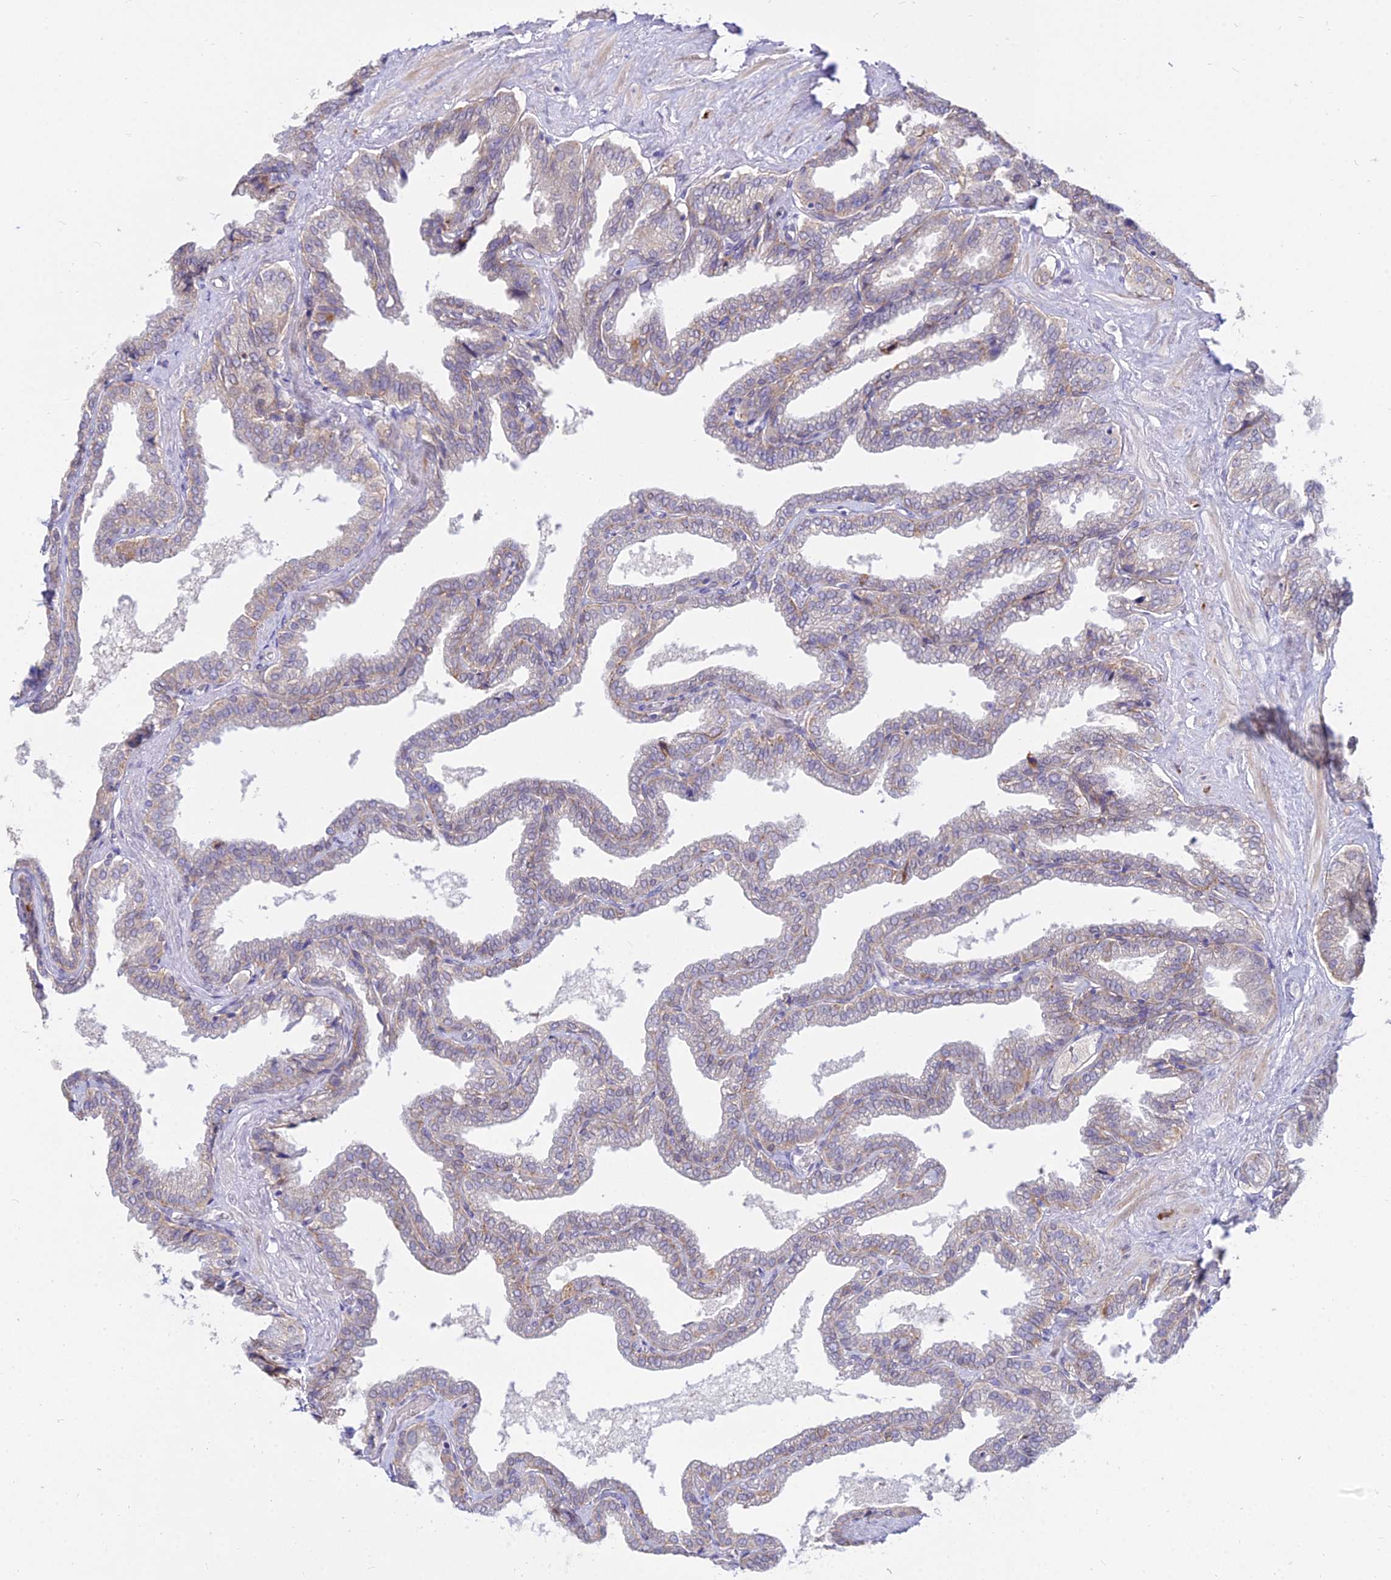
{"staining": {"intensity": "strong", "quantity": "<25%", "location": "cytoplasmic/membranous"}, "tissue": "seminal vesicle", "cell_type": "Glandular cells", "image_type": "normal", "snomed": [{"axis": "morphology", "description": "Normal tissue, NOS"}, {"axis": "topography", "description": "Seminal veicle"}], "caption": "Immunohistochemistry (IHC) of unremarkable human seminal vesicle reveals medium levels of strong cytoplasmic/membranous positivity in approximately <25% of glandular cells.", "gene": "C6orf163", "patient": {"sex": "male", "age": 46}}